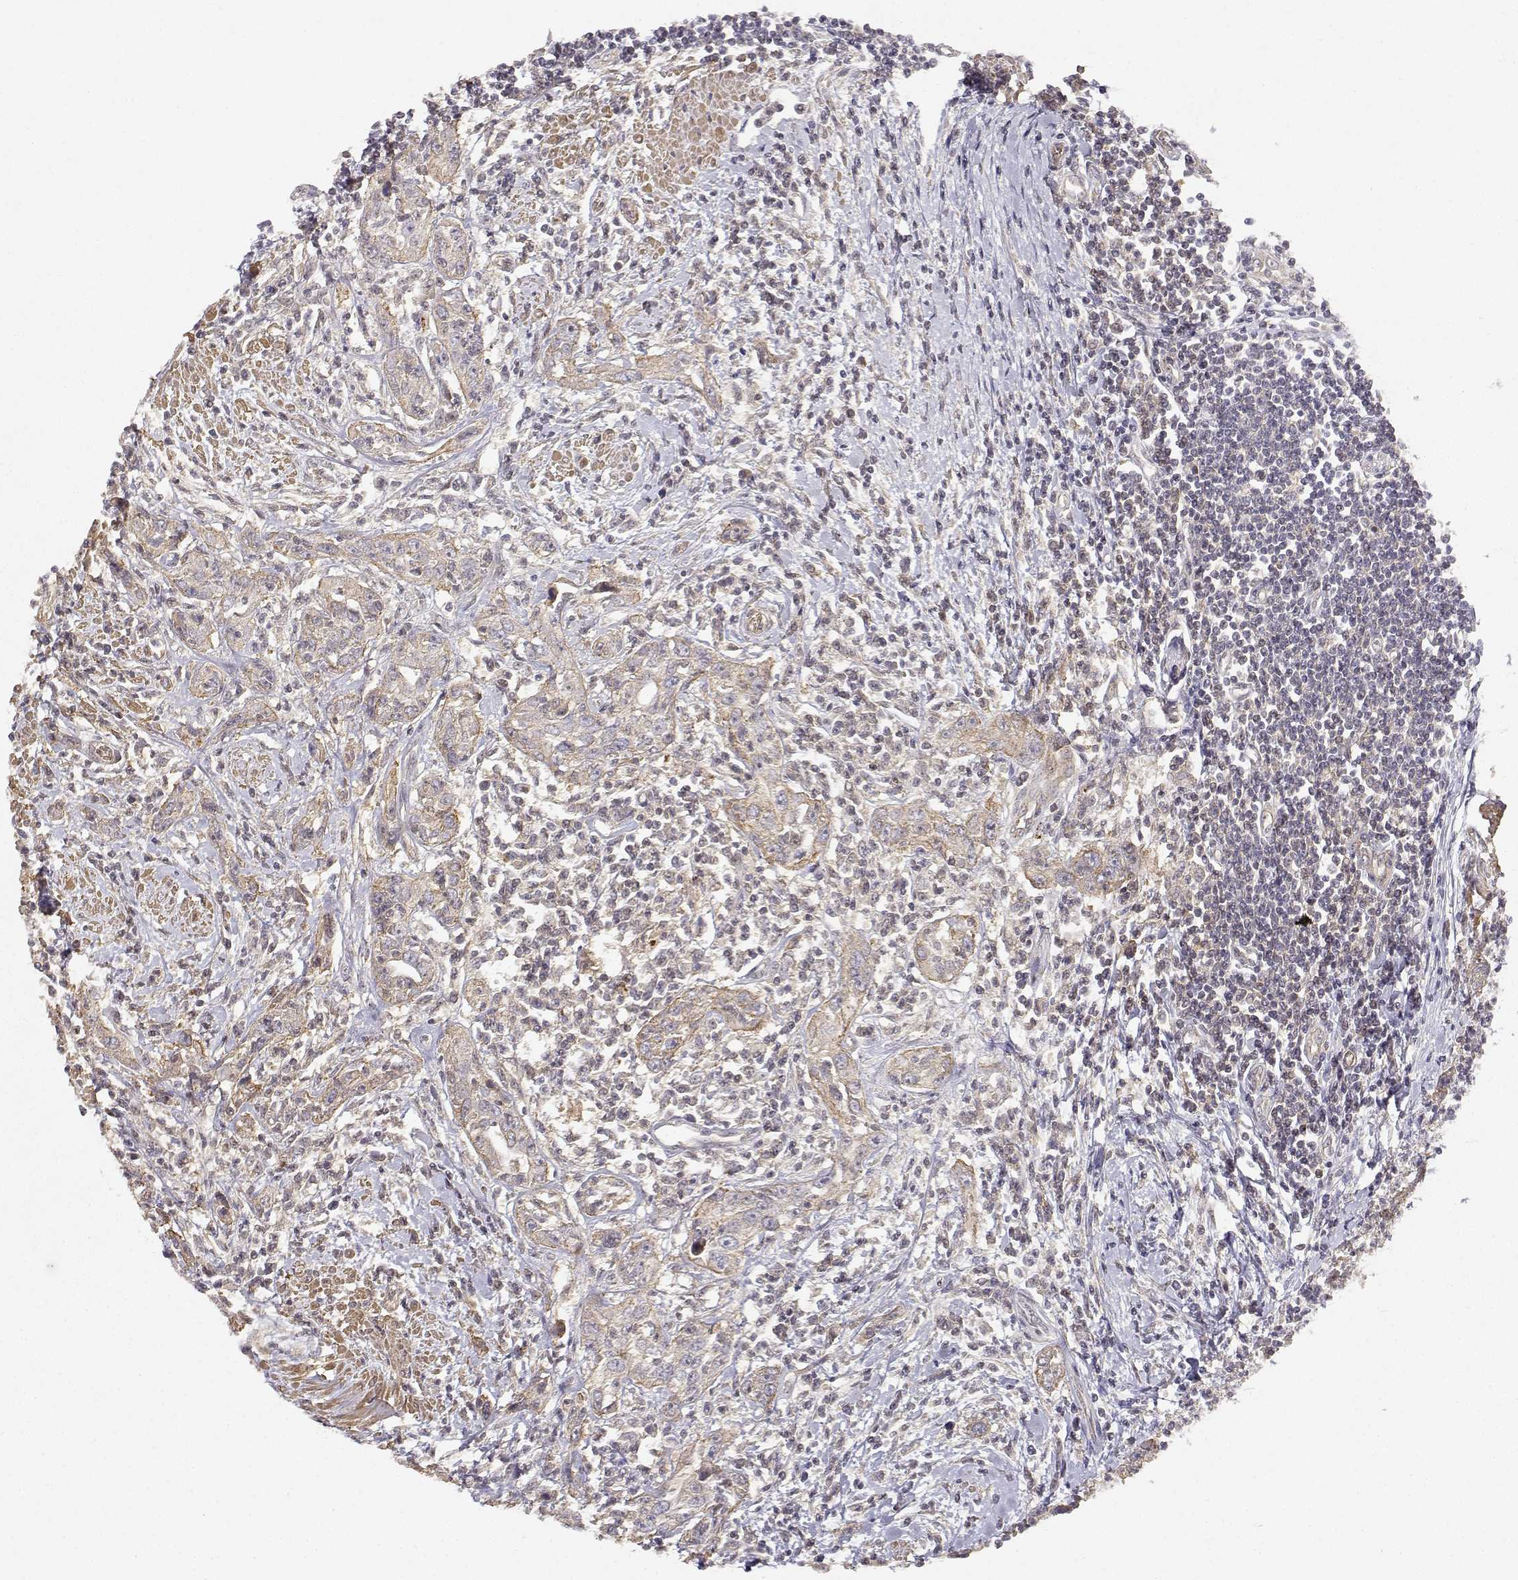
{"staining": {"intensity": "weak", "quantity": ">75%", "location": "cytoplasmic/membranous"}, "tissue": "urothelial cancer", "cell_type": "Tumor cells", "image_type": "cancer", "snomed": [{"axis": "morphology", "description": "Urothelial carcinoma, High grade"}, {"axis": "topography", "description": "Urinary bladder"}], "caption": "Protein expression analysis of human urothelial carcinoma (high-grade) reveals weak cytoplasmic/membranous expression in approximately >75% of tumor cells.", "gene": "PICK1", "patient": {"sex": "male", "age": 83}}